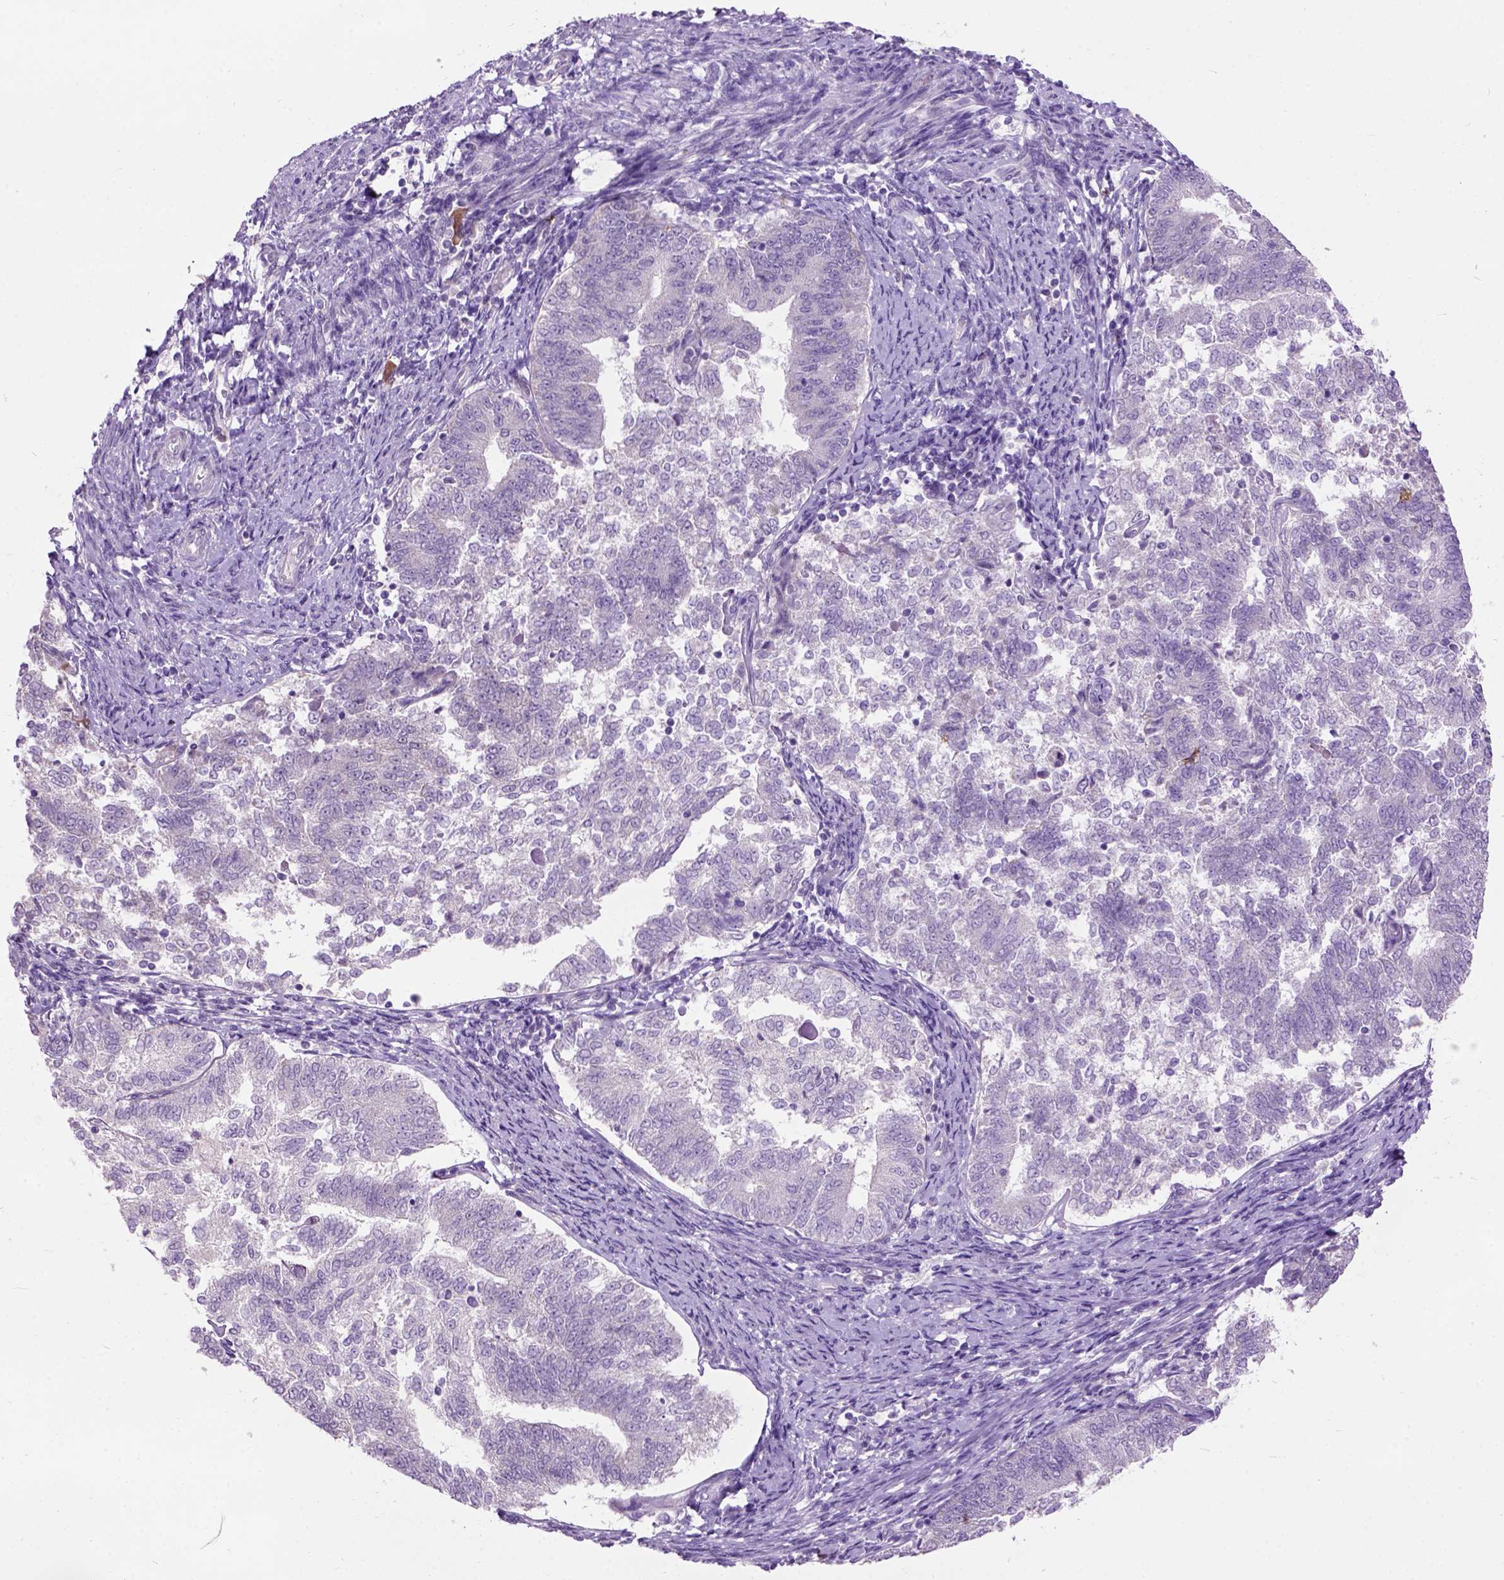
{"staining": {"intensity": "negative", "quantity": "none", "location": "none"}, "tissue": "endometrial cancer", "cell_type": "Tumor cells", "image_type": "cancer", "snomed": [{"axis": "morphology", "description": "Adenocarcinoma, NOS"}, {"axis": "topography", "description": "Endometrium"}], "caption": "High power microscopy photomicrograph of an immunohistochemistry image of endometrial adenocarcinoma, revealing no significant staining in tumor cells. (DAB (3,3'-diaminobenzidine) immunohistochemistry (IHC) visualized using brightfield microscopy, high magnification).", "gene": "MAPT", "patient": {"sex": "female", "age": 65}}